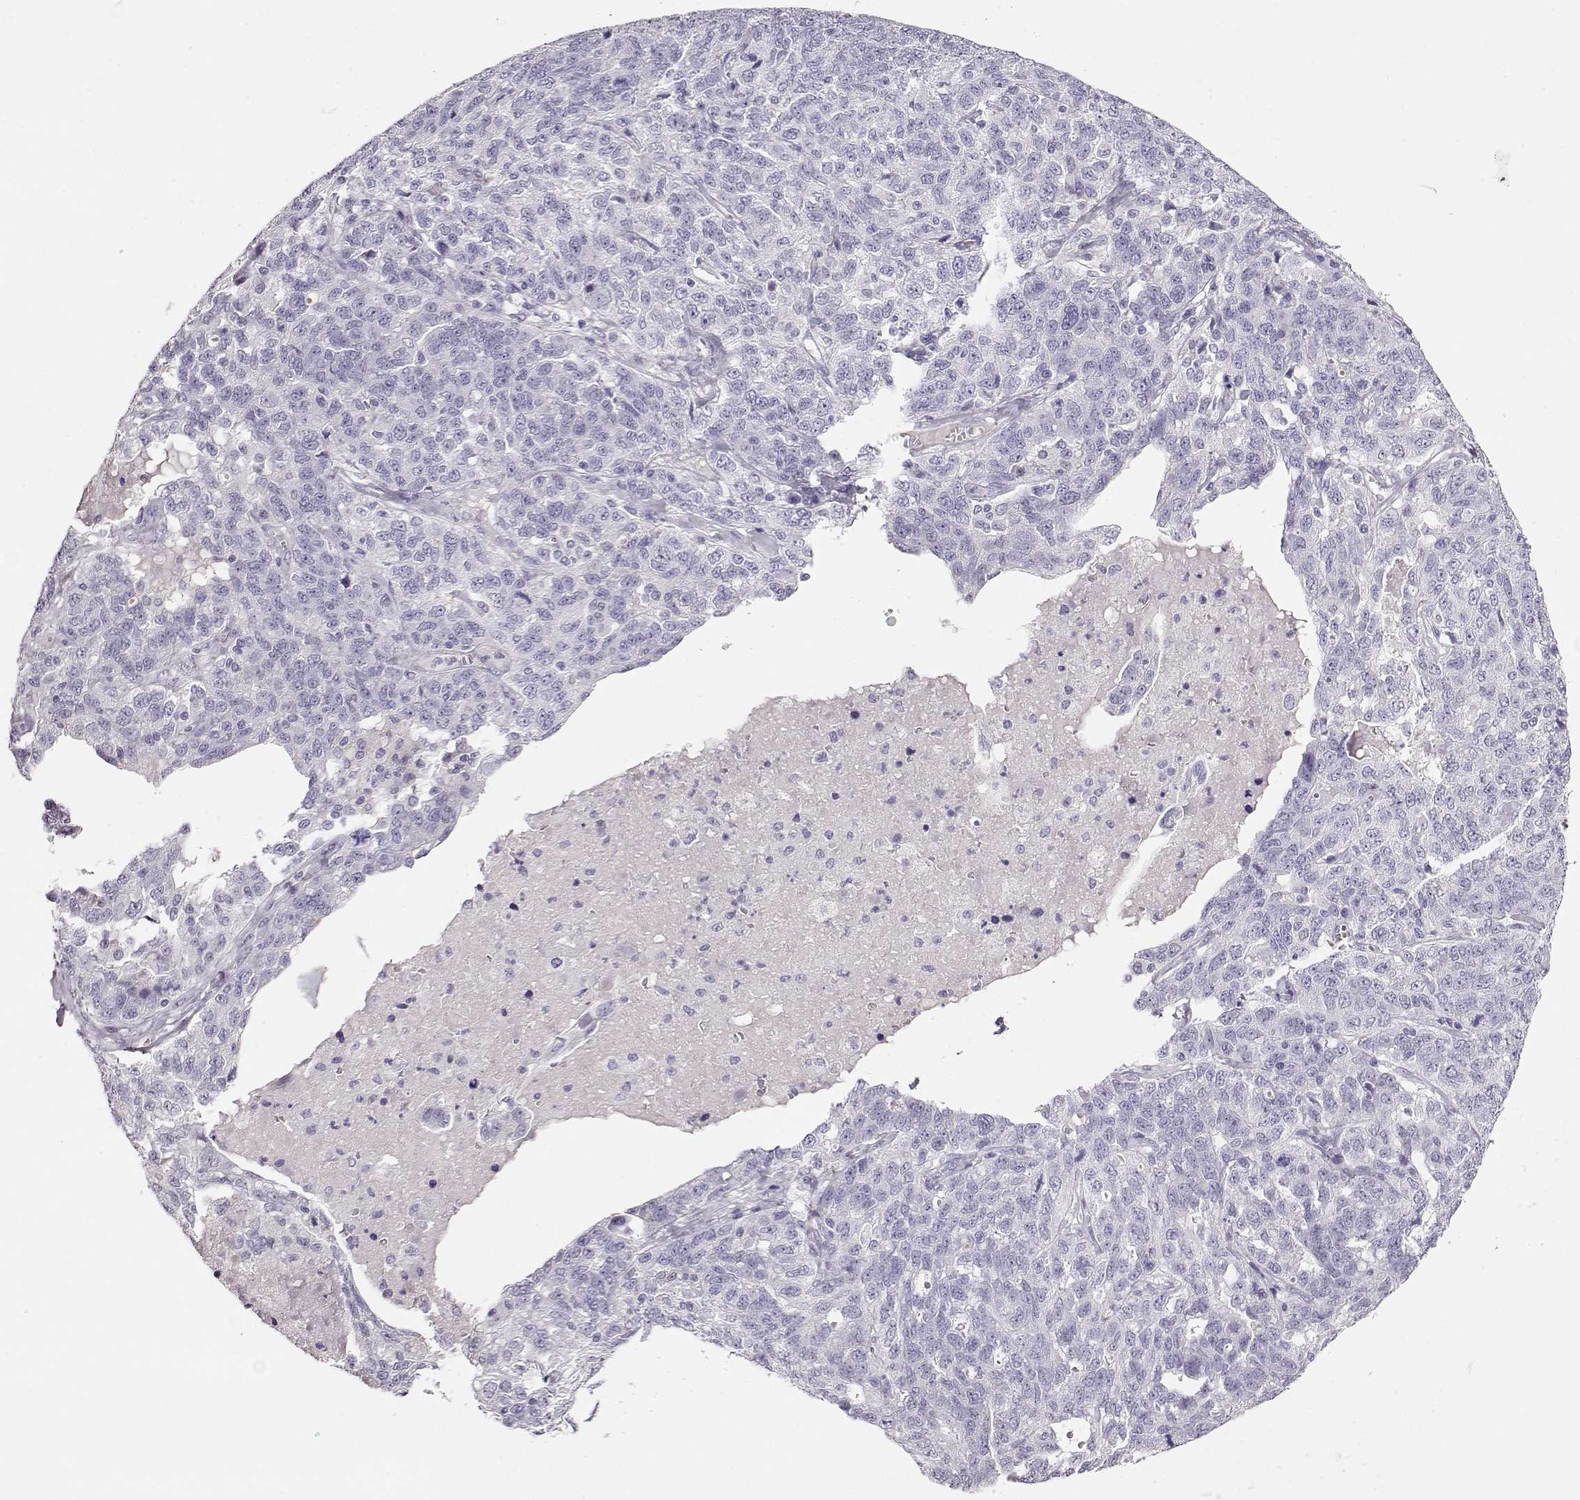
{"staining": {"intensity": "negative", "quantity": "none", "location": "none"}, "tissue": "ovarian cancer", "cell_type": "Tumor cells", "image_type": "cancer", "snomed": [{"axis": "morphology", "description": "Cystadenocarcinoma, serous, NOS"}, {"axis": "topography", "description": "Ovary"}], "caption": "Ovarian serous cystadenocarcinoma was stained to show a protein in brown. There is no significant positivity in tumor cells.", "gene": "RBM44", "patient": {"sex": "female", "age": 71}}